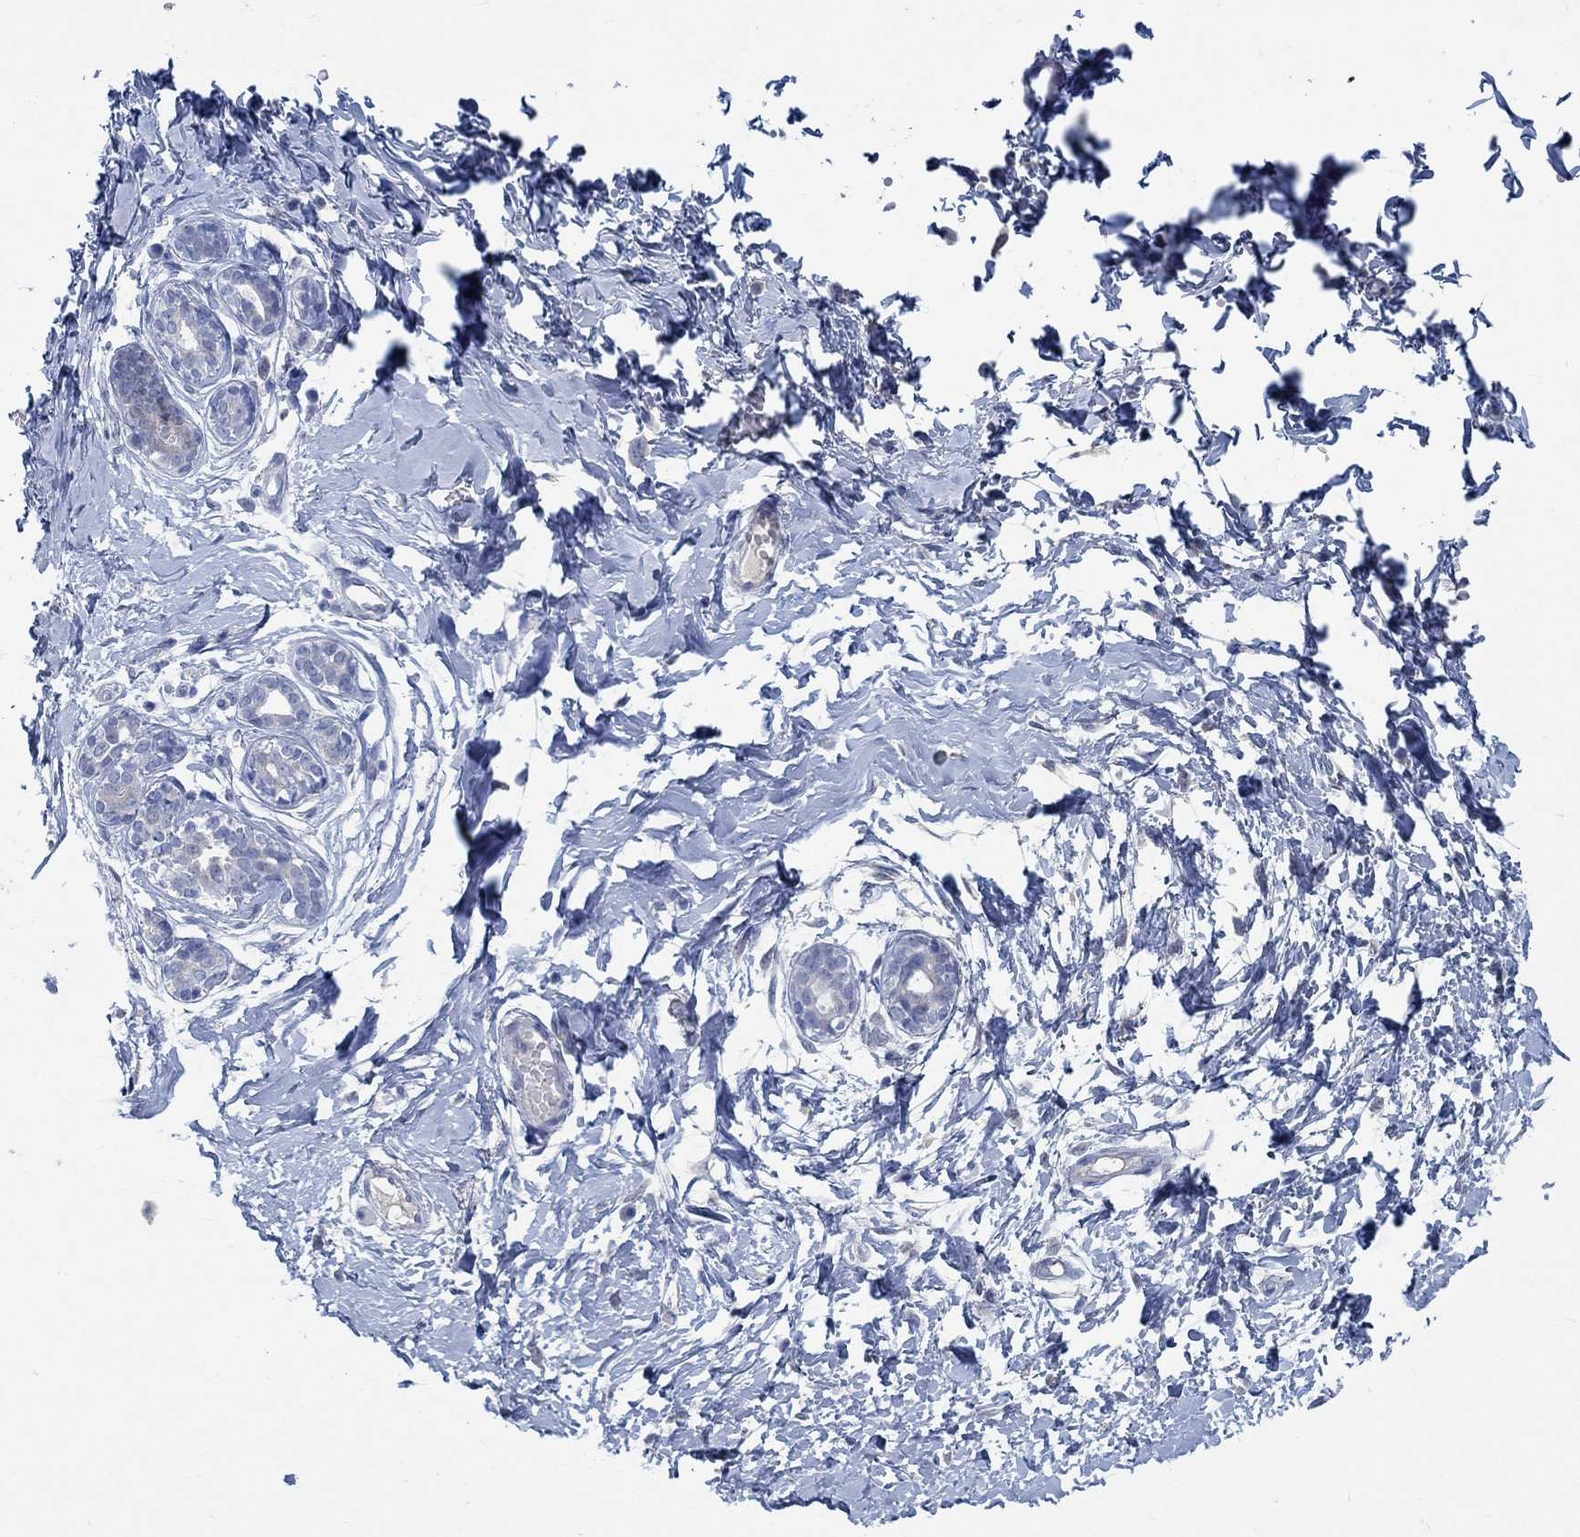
{"staining": {"intensity": "negative", "quantity": "none", "location": "none"}, "tissue": "breast", "cell_type": "Adipocytes", "image_type": "normal", "snomed": [{"axis": "morphology", "description": "Normal tissue, NOS"}, {"axis": "topography", "description": "Breast"}], "caption": "There is no significant positivity in adipocytes of breast. (DAB immunohistochemistry with hematoxylin counter stain).", "gene": "TEKT4", "patient": {"sex": "female", "age": 37}}